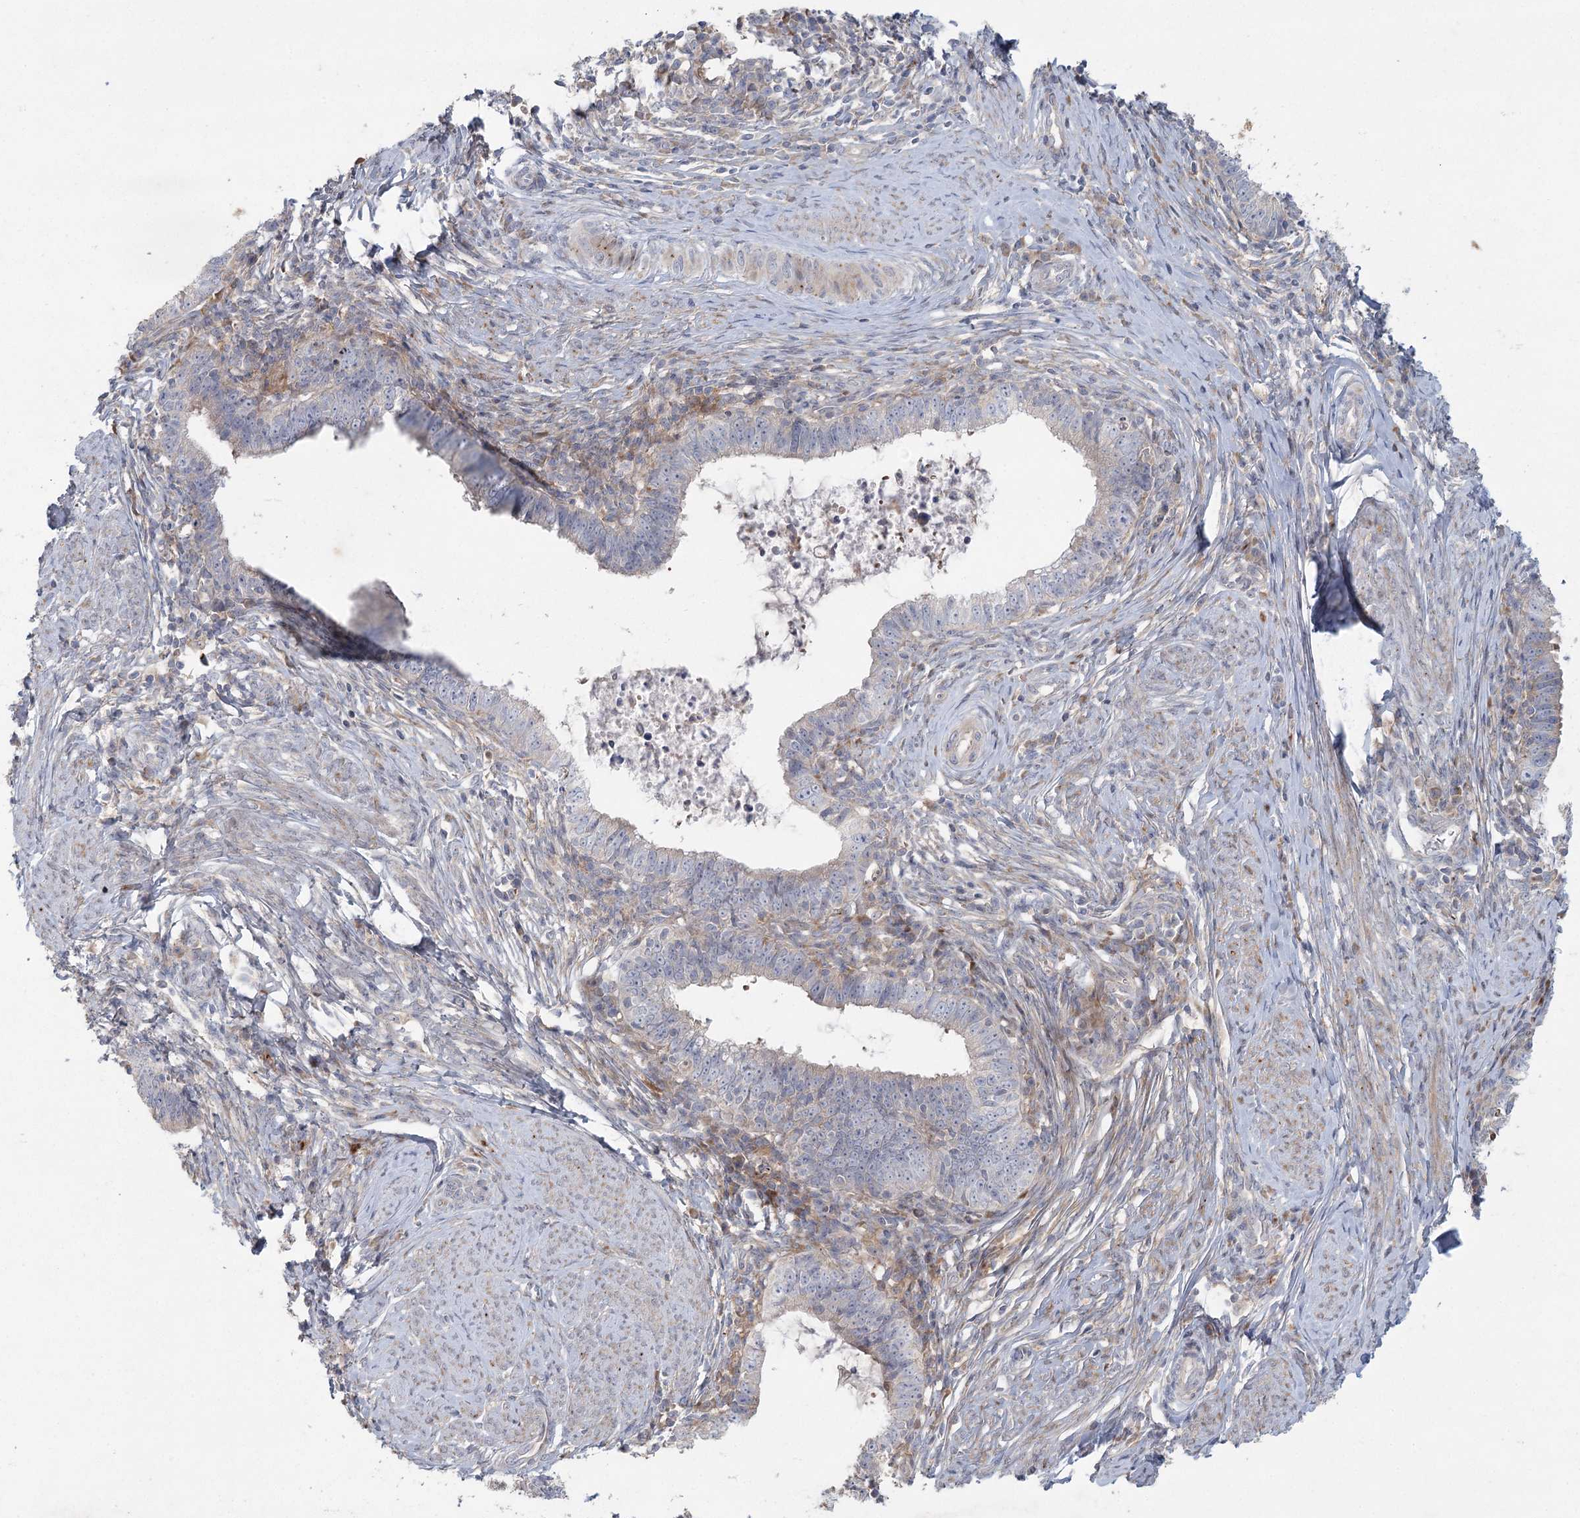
{"staining": {"intensity": "weak", "quantity": "<25%", "location": "cytoplasmic/membranous"}, "tissue": "cervical cancer", "cell_type": "Tumor cells", "image_type": "cancer", "snomed": [{"axis": "morphology", "description": "Adenocarcinoma, NOS"}, {"axis": "topography", "description": "Cervix"}], "caption": "The photomicrograph demonstrates no staining of tumor cells in cervical adenocarcinoma.", "gene": "FAM110C", "patient": {"sex": "female", "age": 36}}